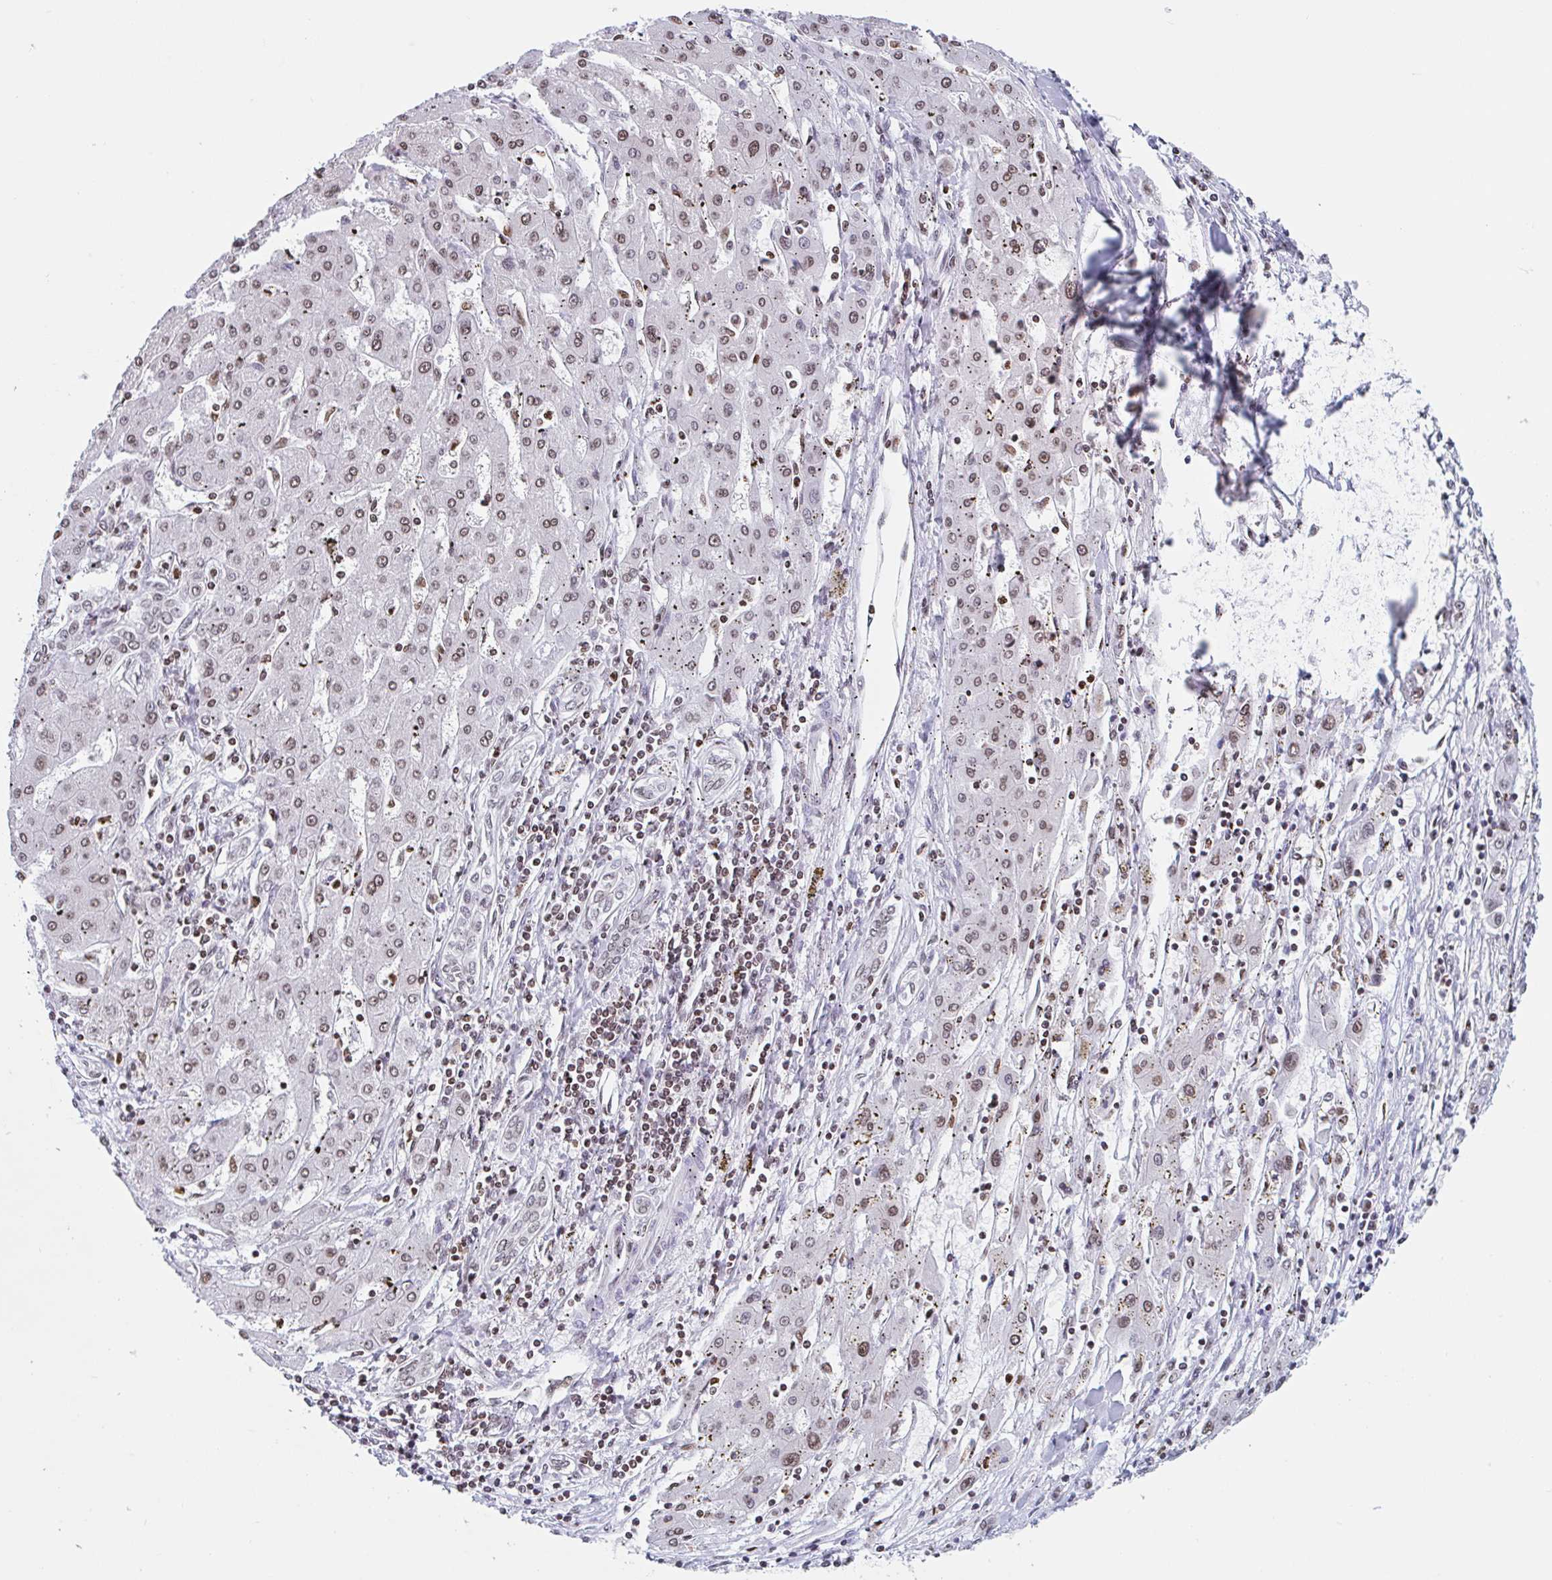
{"staining": {"intensity": "moderate", "quantity": ">75%", "location": "nuclear"}, "tissue": "liver cancer", "cell_type": "Tumor cells", "image_type": "cancer", "snomed": [{"axis": "morphology", "description": "Carcinoma, Hepatocellular, NOS"}, {"axis": "topography", "description": "Liver"}], "caption": "This is an image of immunohistochemistry staining of liver cancer (hepatocellular carcinoma), which shows moderate positivity in the nuclear of tumor cells.", "gene": "NOL6", "patient": {"sex": "male", "age": 72}}